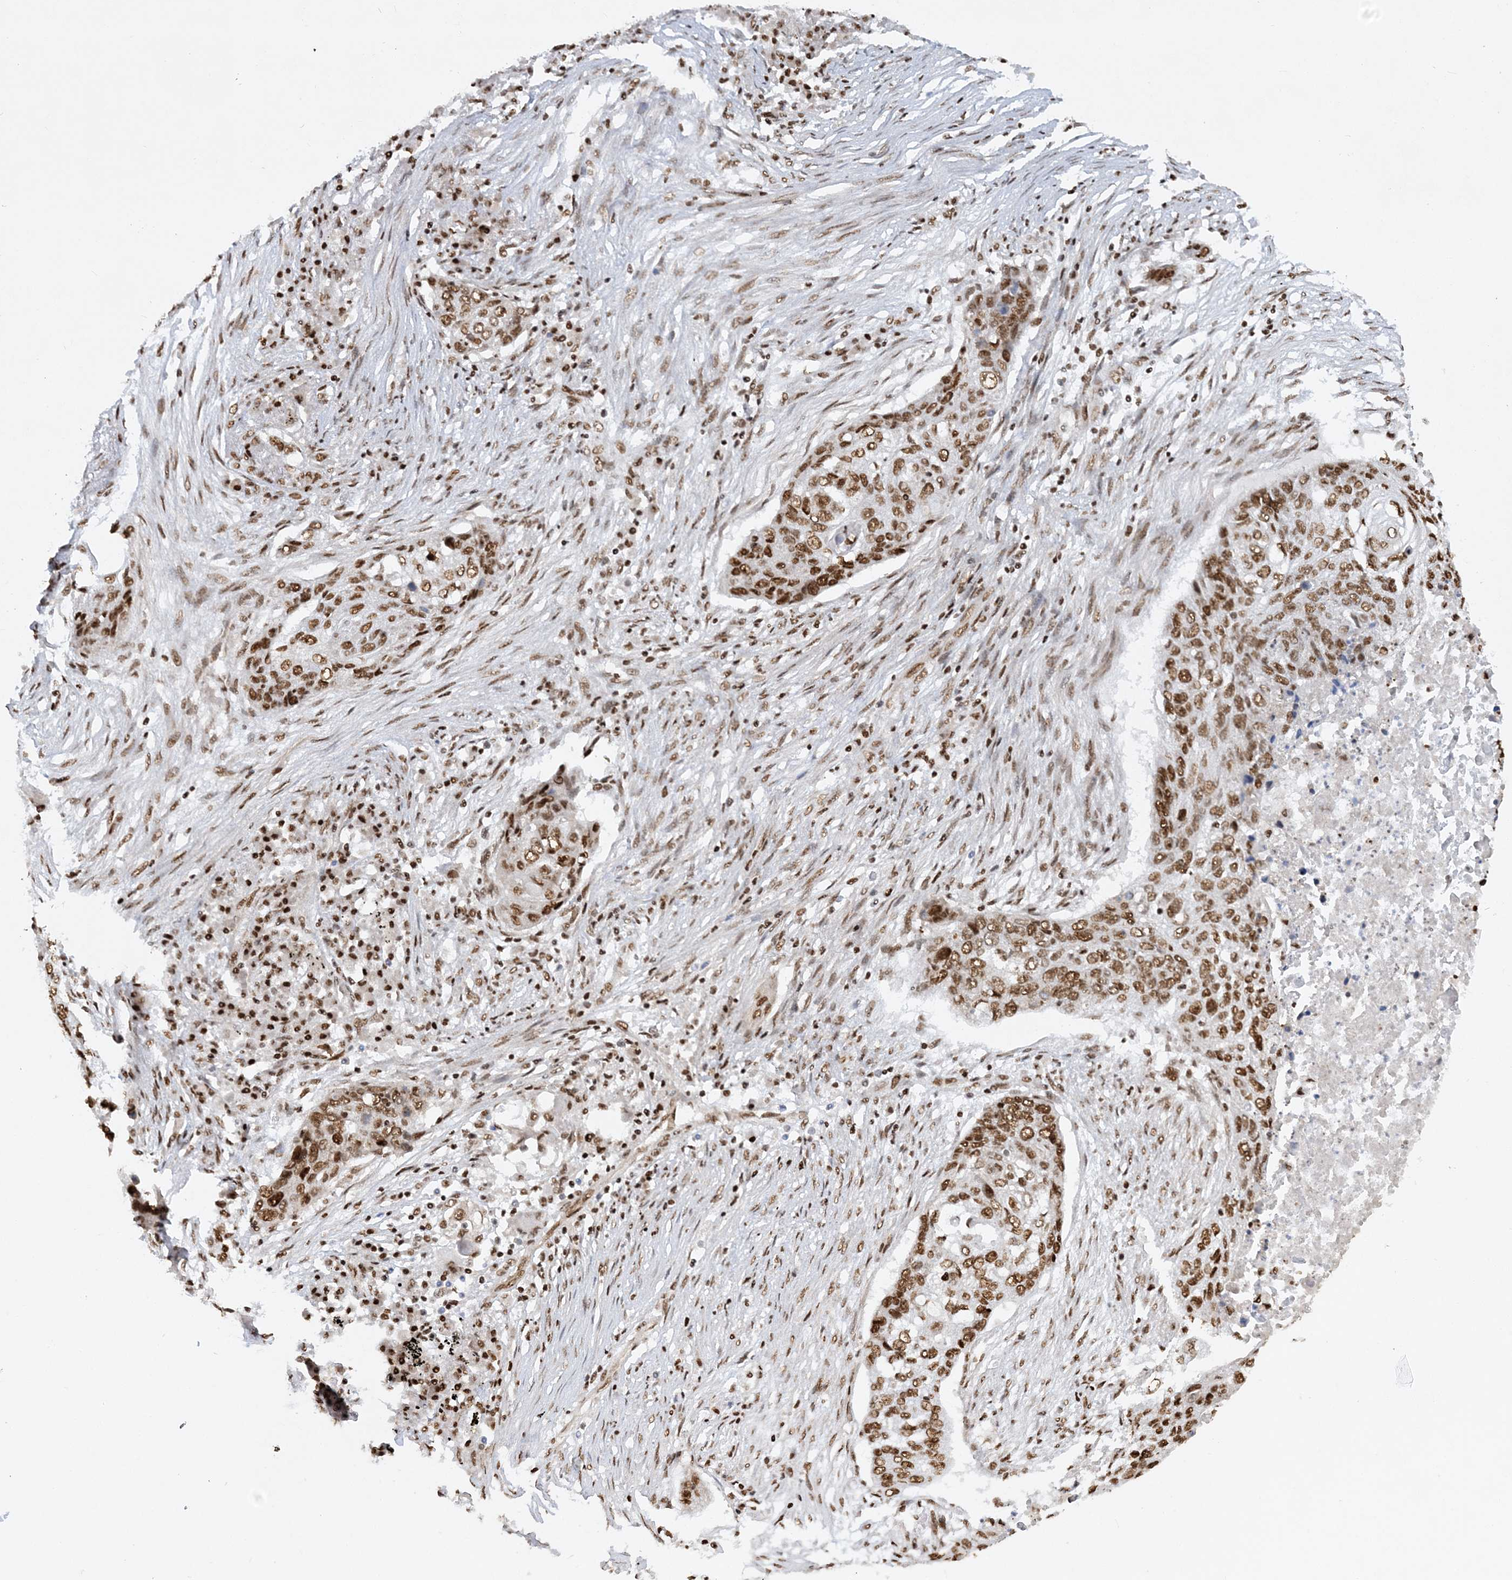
{"staining": {"intensity": "moderate", "quantity": ">75%", "location": "nuclear"}, "tissue": "lung cancer", "cell_type": "Tumor cells", "image_type": "cancer", "snomed": [{"axis": "morphology", "description": "Squamous cell carcinoma, NOS"}, {"axis": "topography", "description": "Lung"}], "caption": "Protein expression analysis of lung cancer (squamous cell carcinoma) exhibits moderate nuclear staining in about >75% of tumor cells.", "gene": "DELE1", "patient": {"sex": "female", "age": 63}}